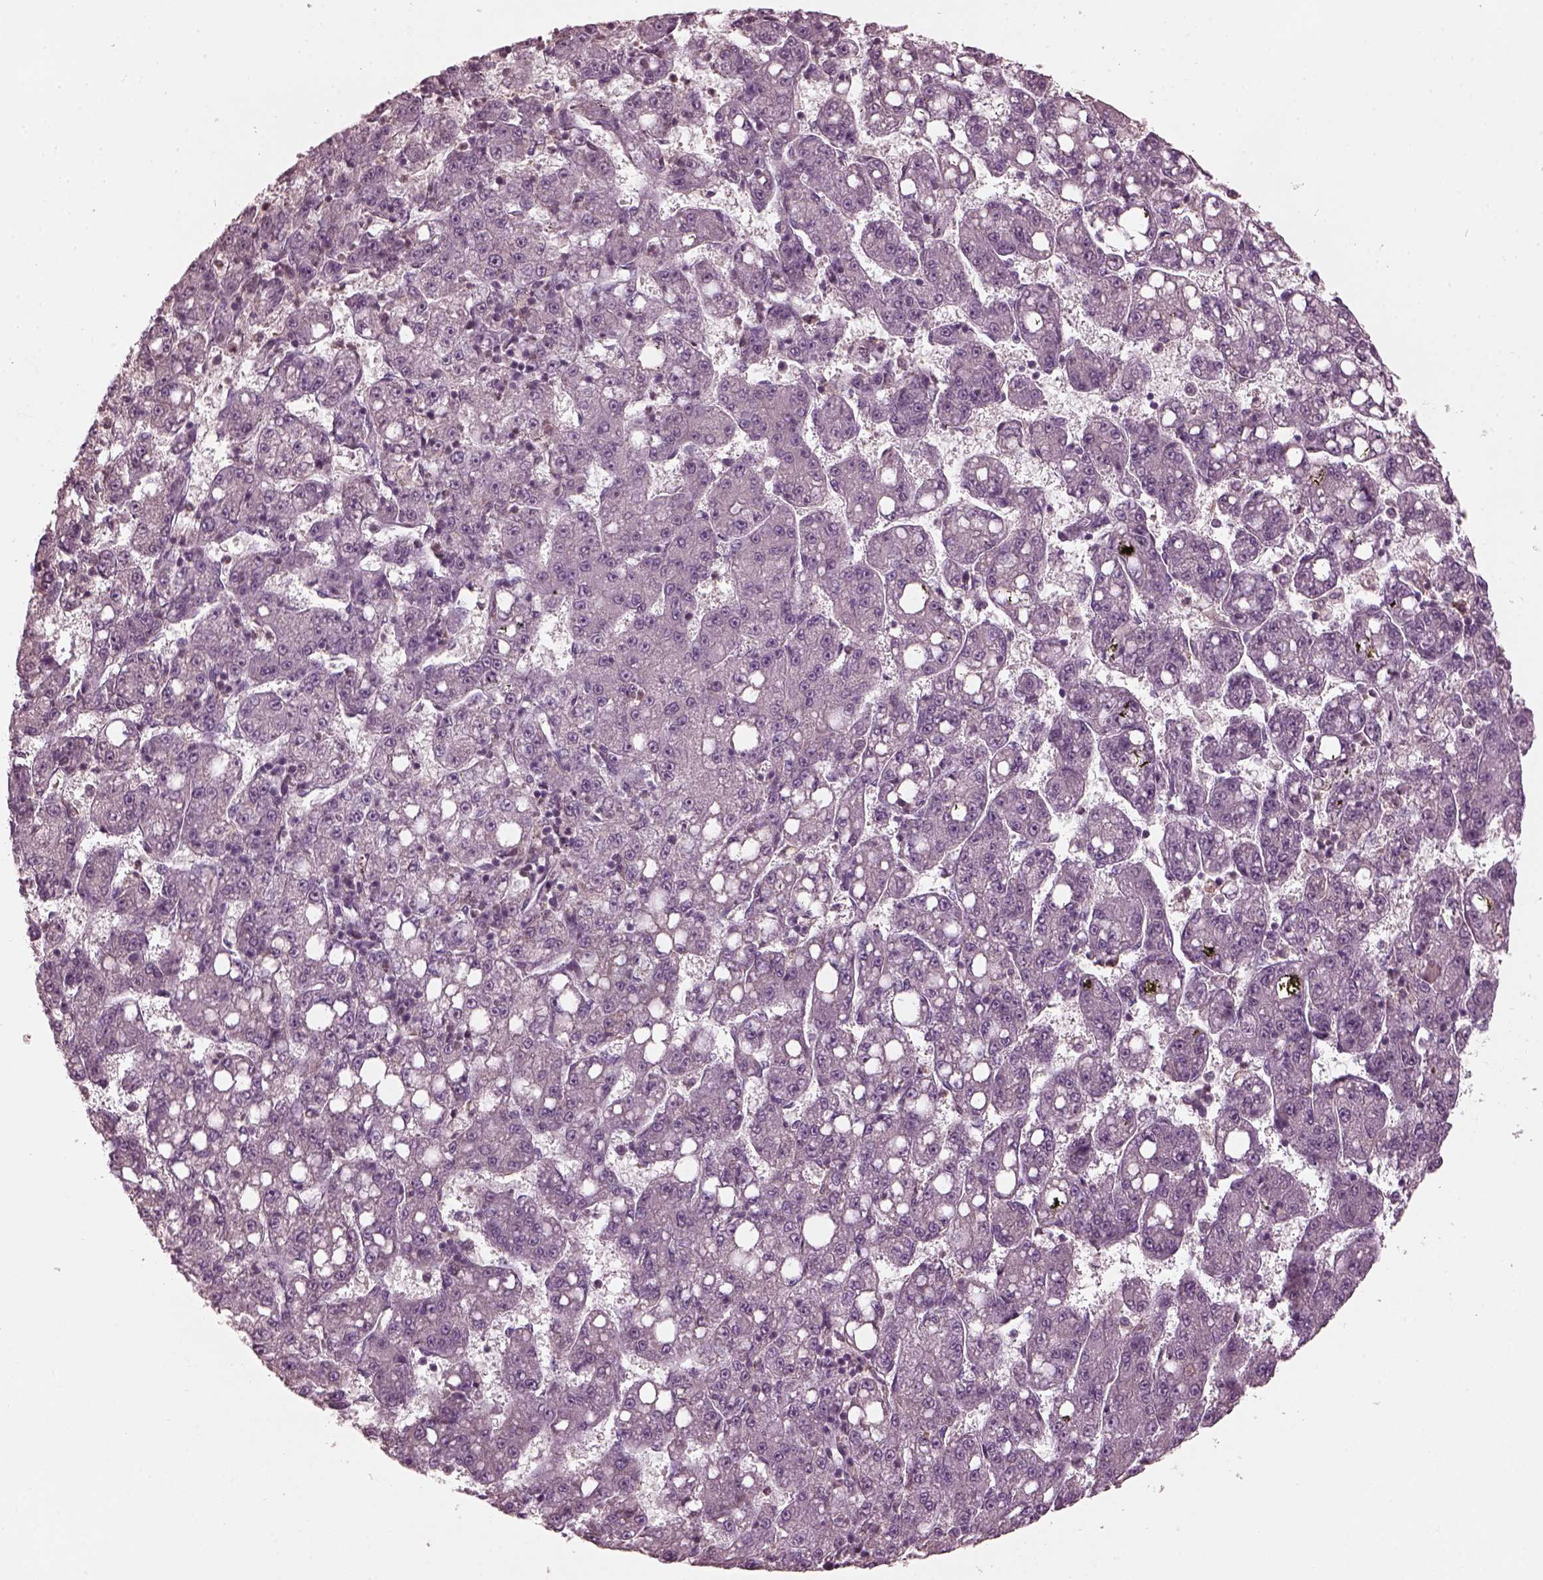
{"staining": {"intensity": "negative", "quantity": "none", "location": "none"}, "tissue": "liver cancer", "cell_type": "Tumor cells", "image_type": "cancer", "snomed": [{"axis": "morphology", "description": "Carcinoma, Hepatocellular, NOS"}, {"axis": "topography", "description": "Liver"}], "caption": "Histopathology image shows no significant protein positivity in tumor cells of liver hepatocellular carcinoma.", "gene": "PSTPIP2", "patient": {"sex": "female", "age": 65}}